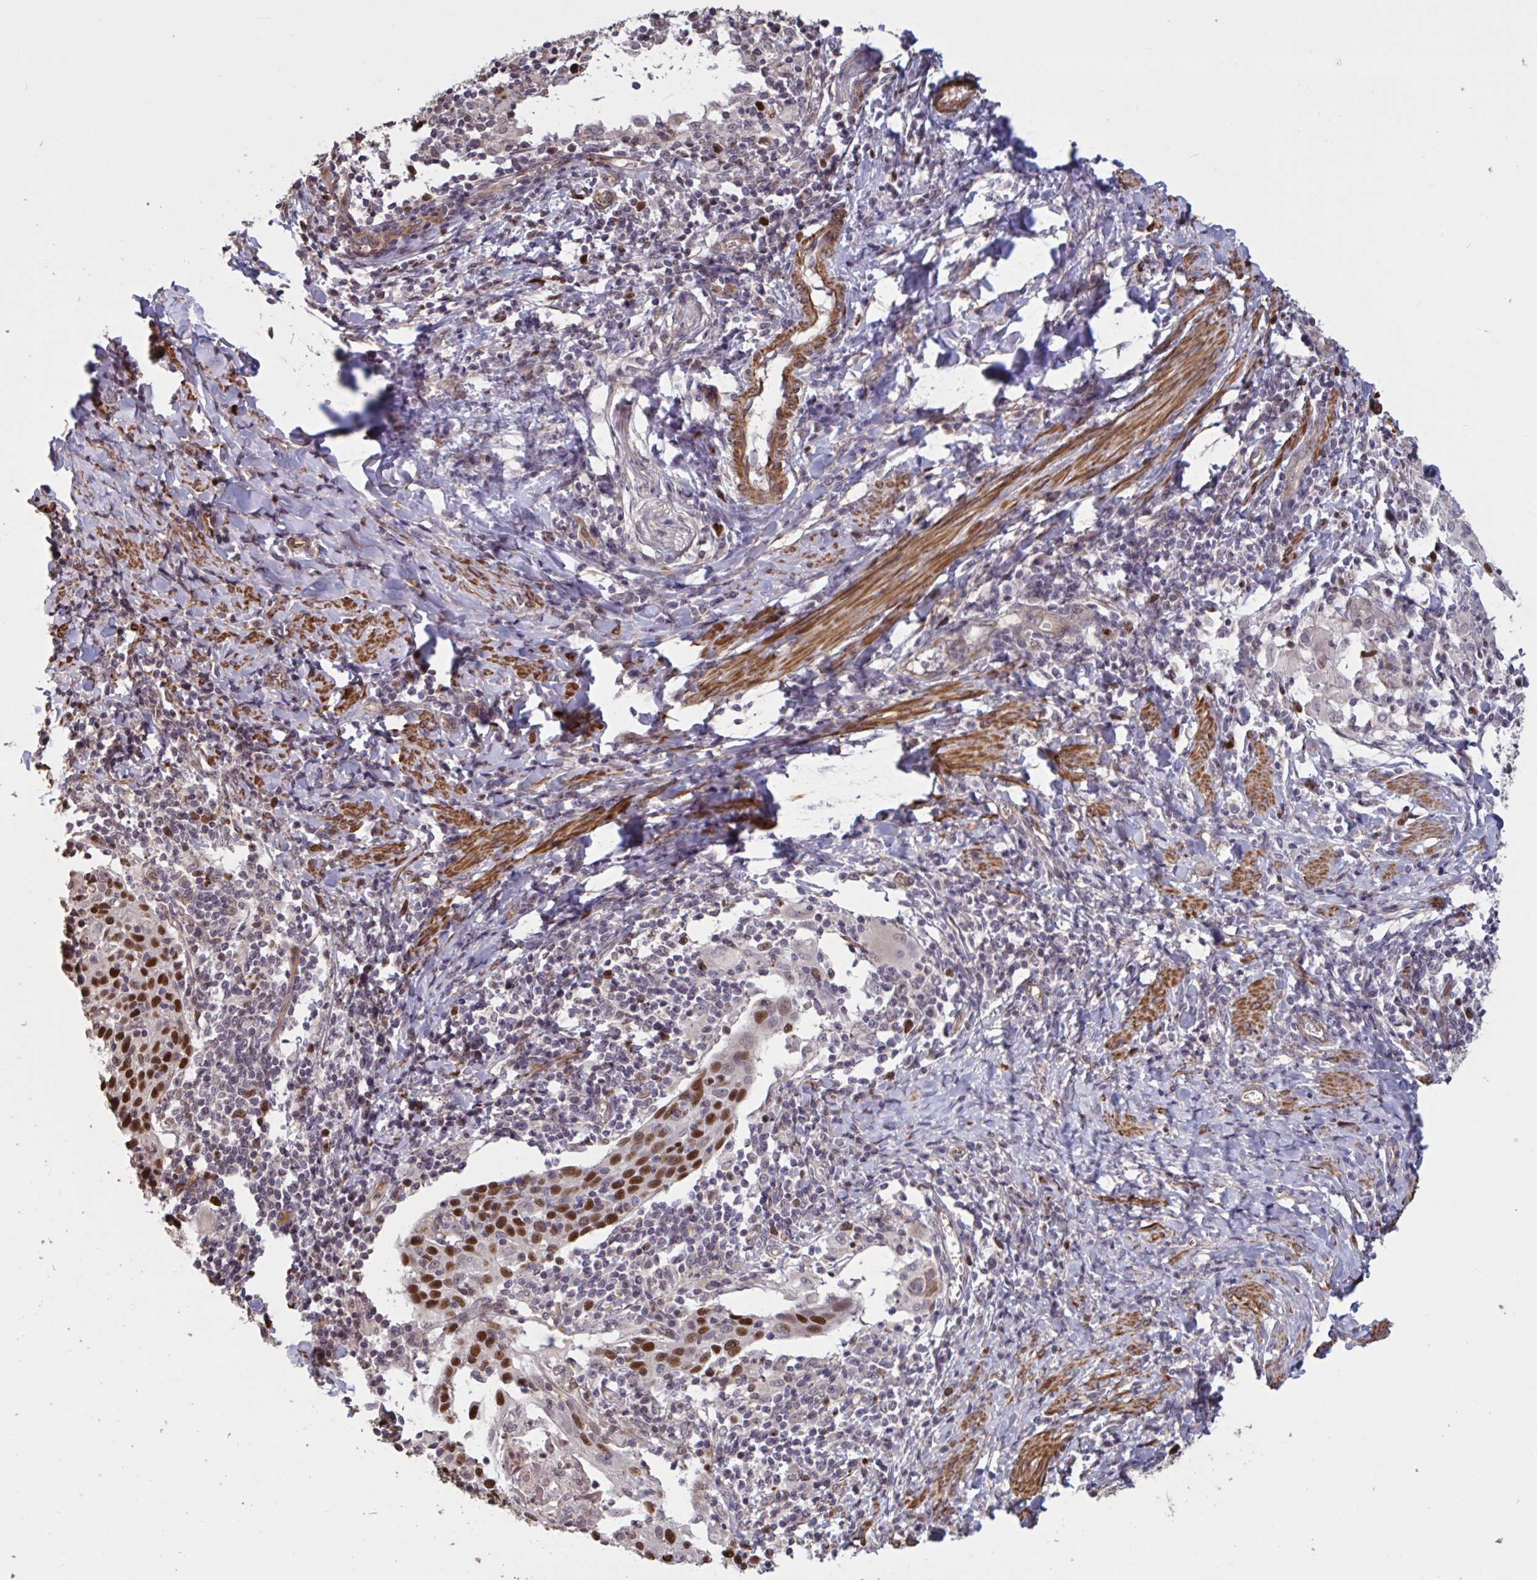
{"staining": {"intensity": "strong", "quantity": ">75%", "location": "nuclear"}, "tissue": "cervical cancer", "cell_type": "Tumor cells", "image_type": "cancer", "snomed": [{"axis": "morphology", "description": "Squamous cell carcinoma, NOS"}, {"axis": "topography", "description": "Cervix"}], "caption": "Strong nuclear positivity is identified in about >75% of tumor cells in cervical cancer.", "gene": "IPO5", "patient": {"sex": "female", "age": 52}}